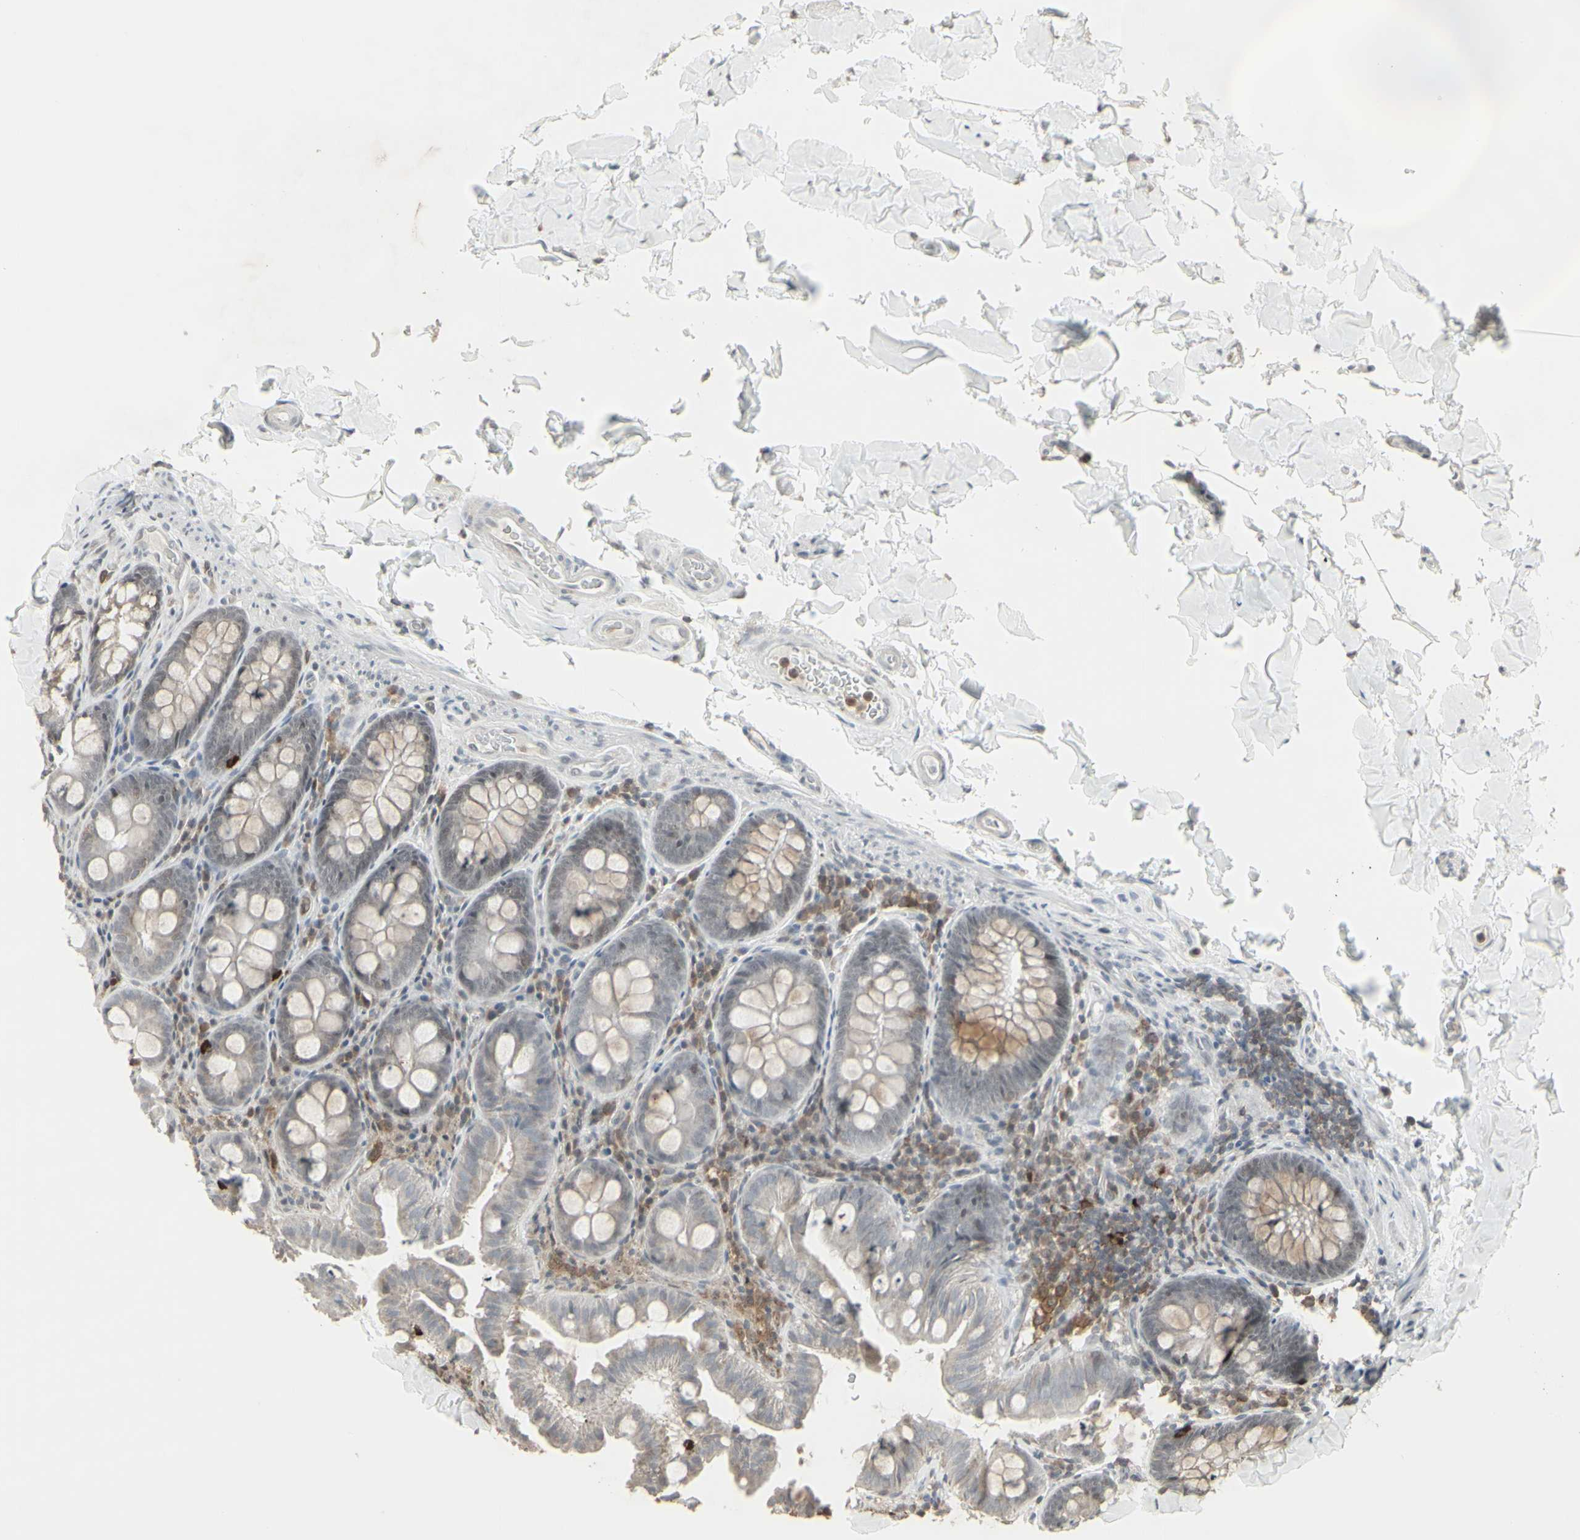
{"staining": {"intensity": "negative", "quantity": "none", "location": "none"}, "tissue": "colon", "cell_type": "Endothelial cells", "image_type": "normal", "snomed": [{"axis": "morphology", "description": "Normal tissue, NOS"}, {"axis": "topography", "description": "Colon"}], "caption": "DAB (3,3'-diaminobenzidine) immunohistochemical staining of unremarkable colon demonstrates no significant expression in endothelial cells. (Stains: DAB immunohistochemistry with hematoxylin counter stain, Microscopy: brightfield microscopy at high magnification).", "gene": "SAMSN1", "patient": {"sex": "female", "age": 61}}